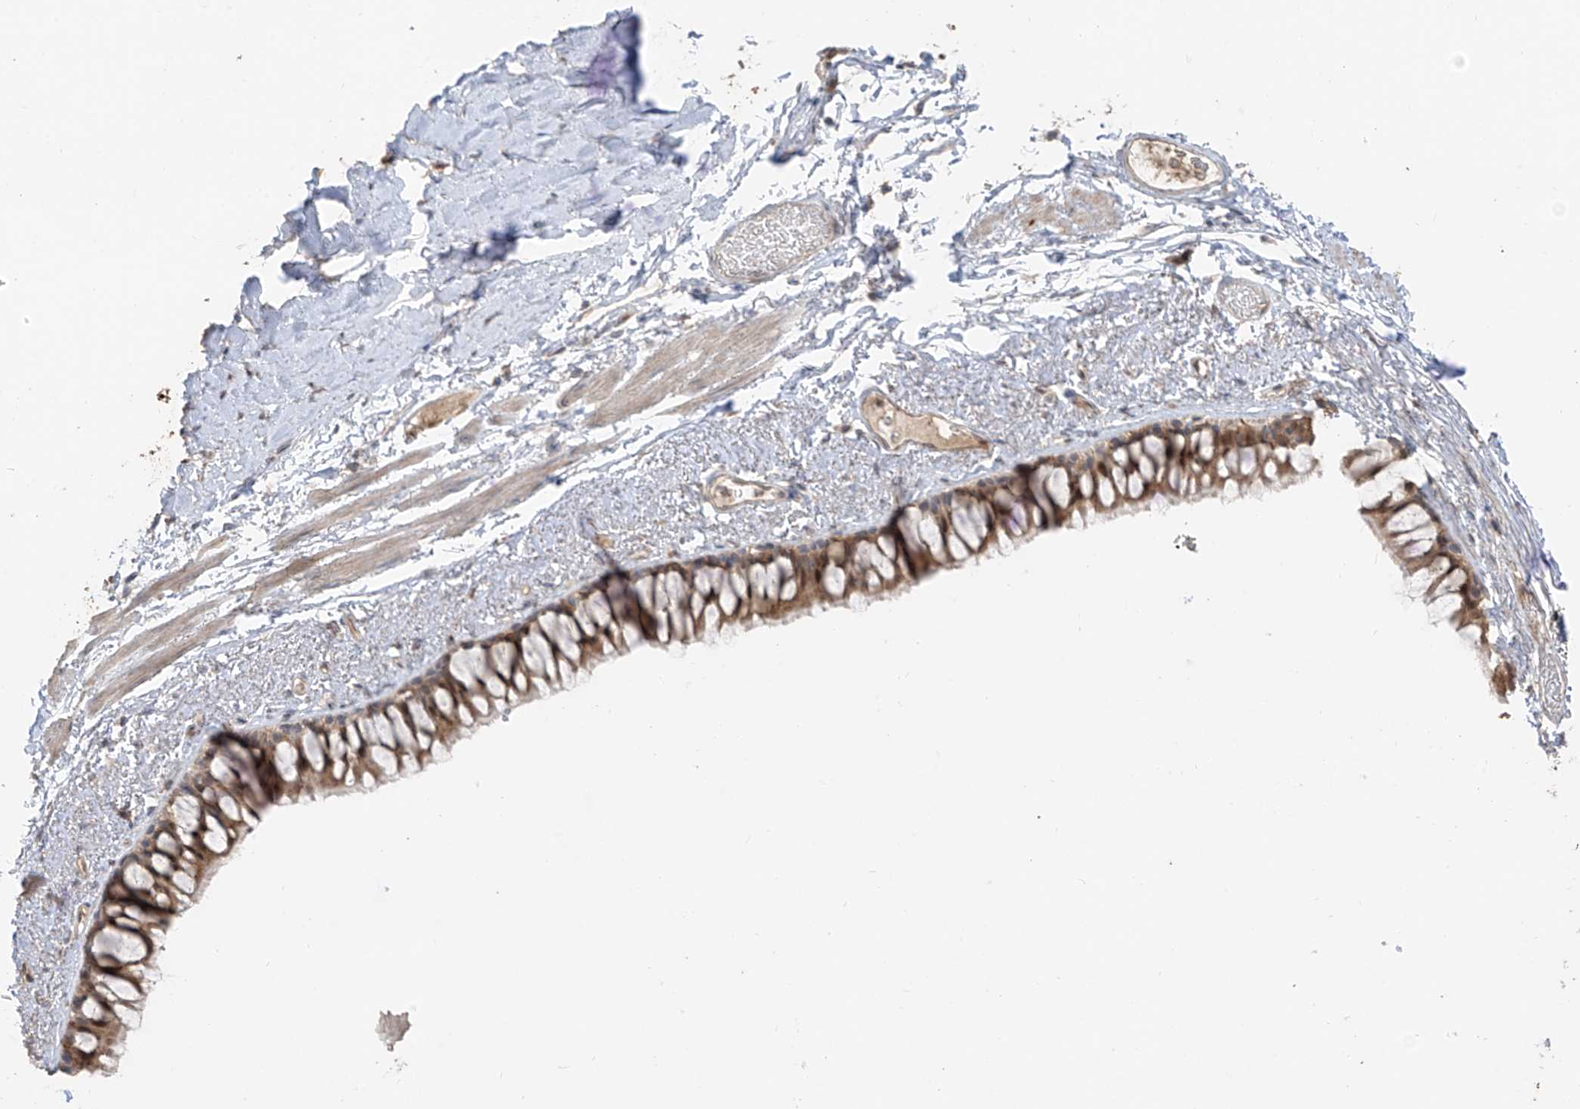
{"staining": {"intensity": "moderate", "quantity": ">75%", "location": "cytoplasmic/membranous"}, "tissue": "bronchus", "cell_type": "Respiratory epithelial cells", "image_type": "normal", "snomed": [{"axis": "morphology", "description": "Normal tissue, NOS"}, {"axis": "topography", "description": "Cartilage tissue"}, {"axis": "topography", "description": "Bronchus"}], "caption": "Bronchus stained for a protein demonstrates moderate cytoplasmic/membranous positivity in respiratory epithelial cells. (DAB (3,3'-diaminobenzidine) IHC, brown staining for protein, blue staining for nuclei).", "gene": "COLGALT2", "patient": {"sex": "female", "age": 73}}